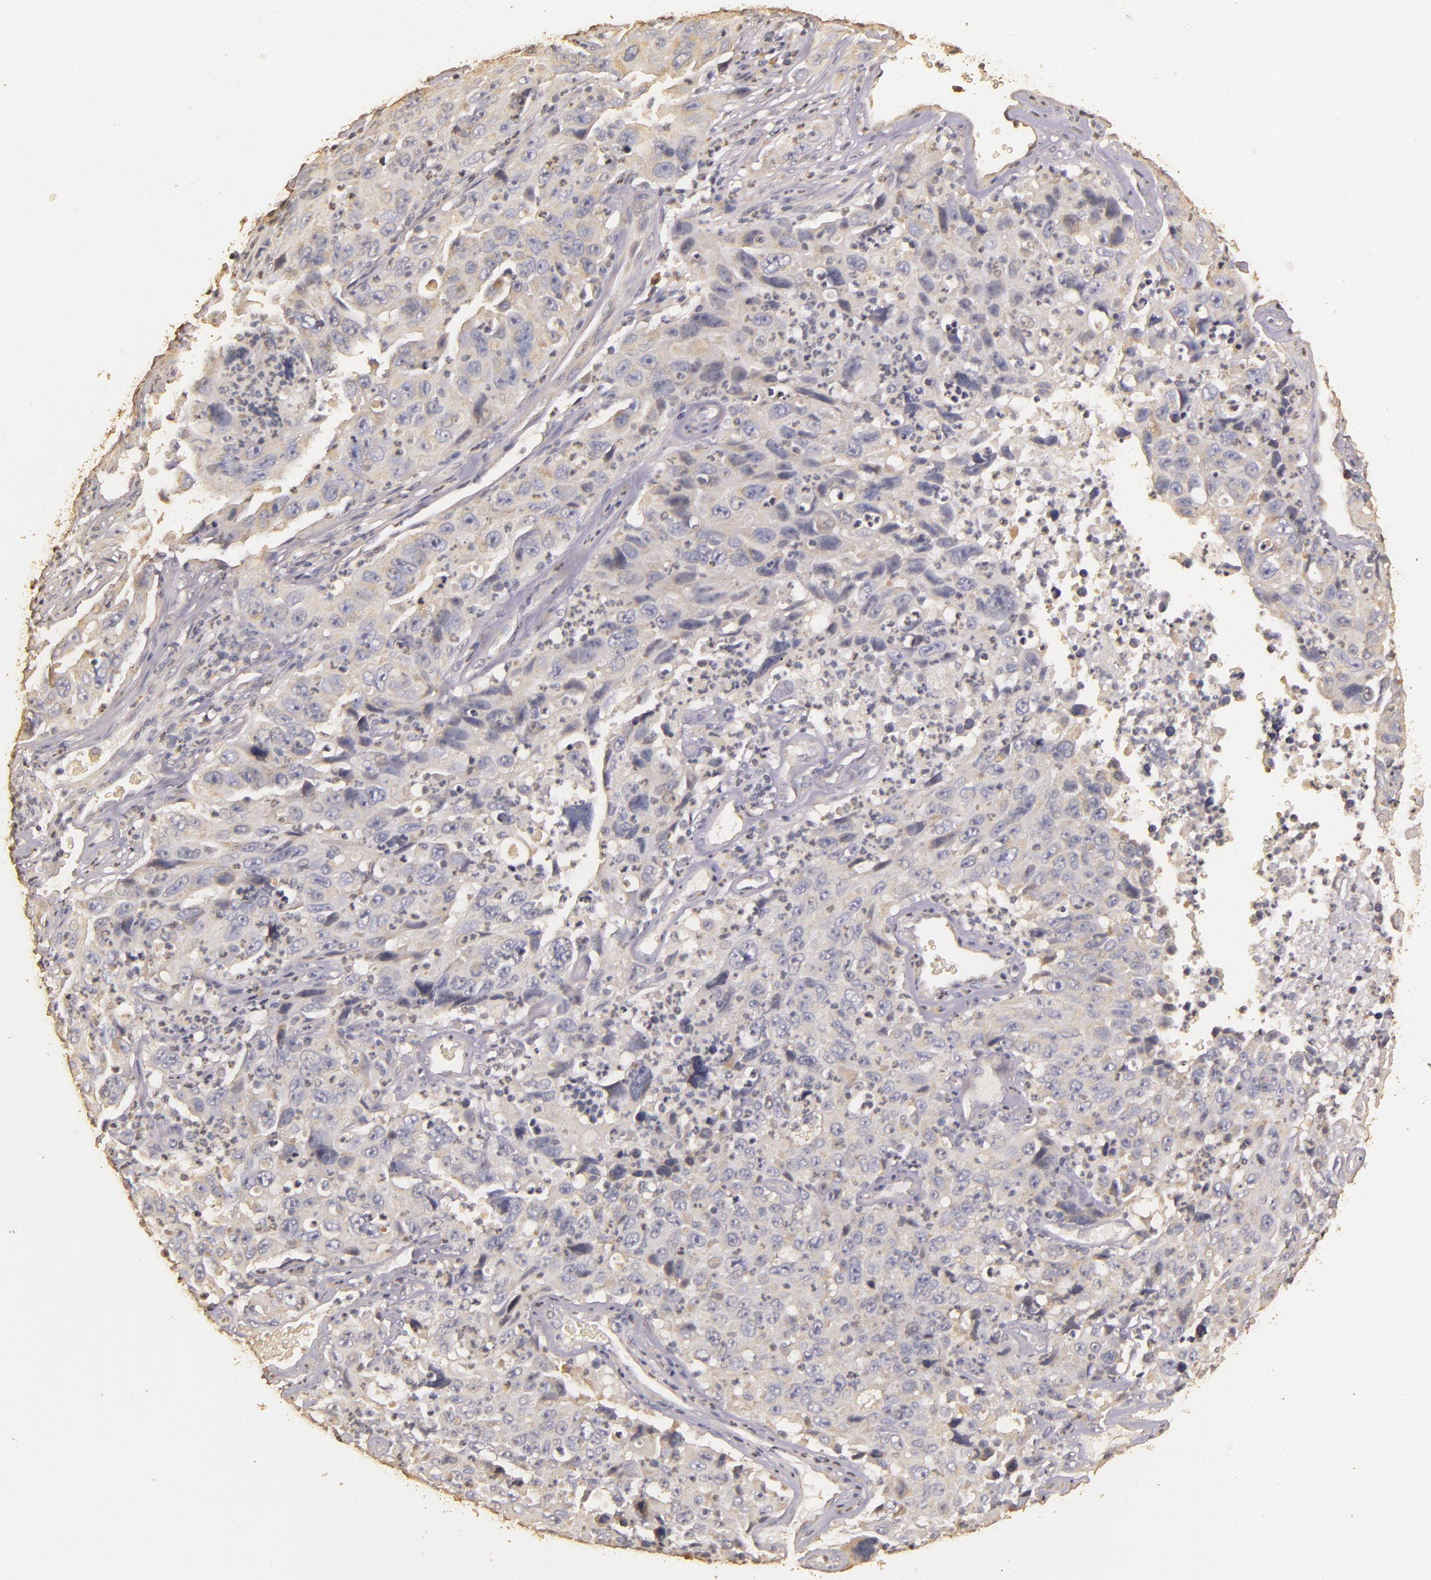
{"staining": {"intensity": "negative", "quantity": "none", "location": "none"}, "tissue": "lung cancer", "cell_type": "Tumor cells", "image_type": "cancer", "snomed": [{"axis": "morphology", "description": "Squamous cell carcinoma, NOS"}, {"axis": "topography", "description": "Lung"}], "caption": "IHC of squamous cell carcinoma (lung) shows no positivity in tumor cells.", "gene": "BCL2L13", "patient": {"sex": "male", "age": 64}}